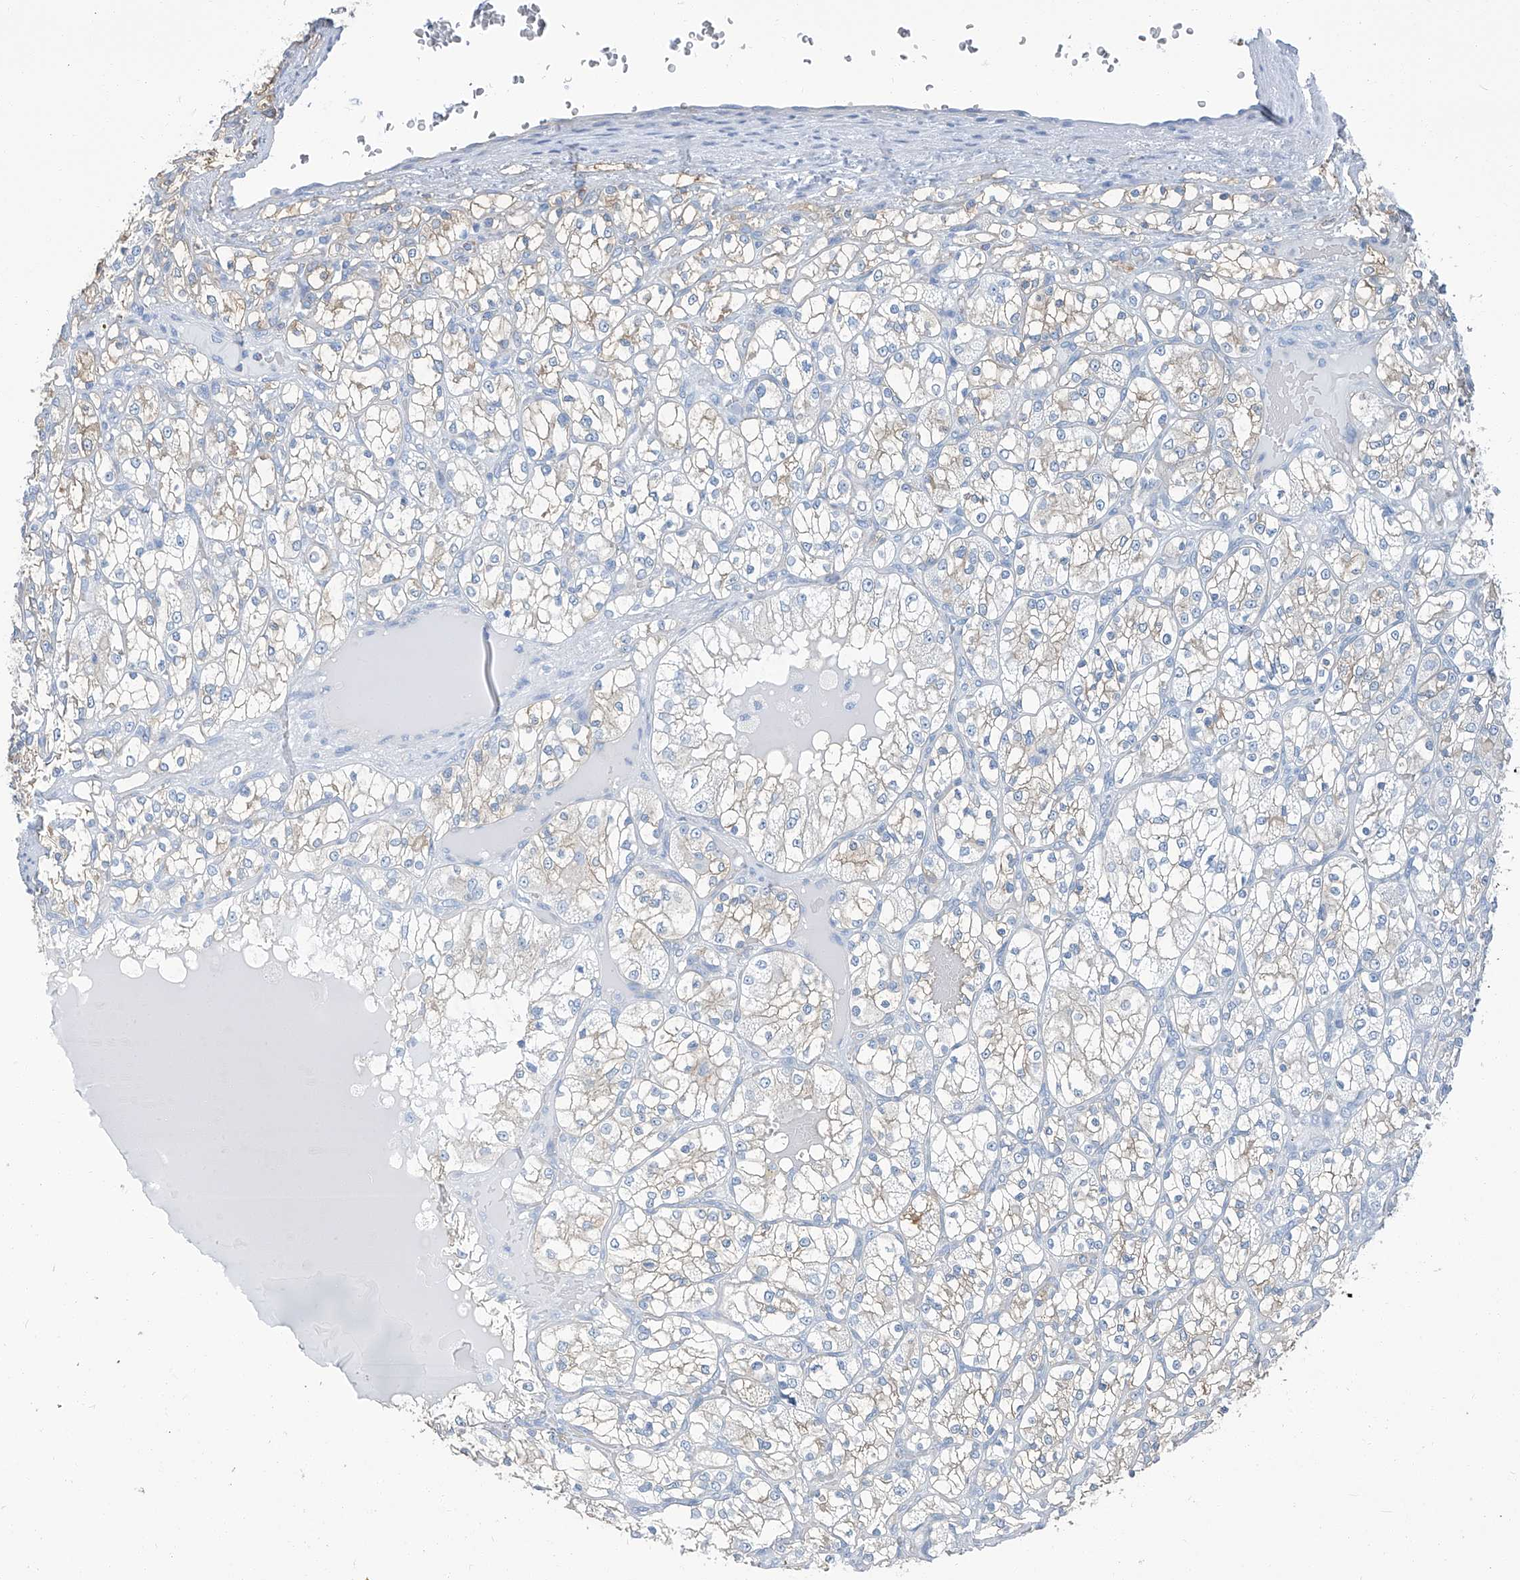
{"staining": {"intensity": "weak", "quantity": "25%-75%", "location": "cytoplasmic/membranous"}, "tissue": "renal cancer", "cell_type": "Tumor cells", "image_type": "cancer", "snomed": [{"axis": "morphology", "description": "Adenocarcinoma, NOS"}, {"axis": "topography", "description": "Kidney"}], "caption": "A photomicrograph of human renal cancer stained for a protein shows weak cytoplasmic/membranous brown staining in tumor cells. The protein is stained brown, and the nuclei are stained in blue (DAB (3,3'-diaminobenzidine) IHC with brightfield microscopy, high magnification).", "gene": "PFKL", "patient": {"sex": "female", "age": 69}}